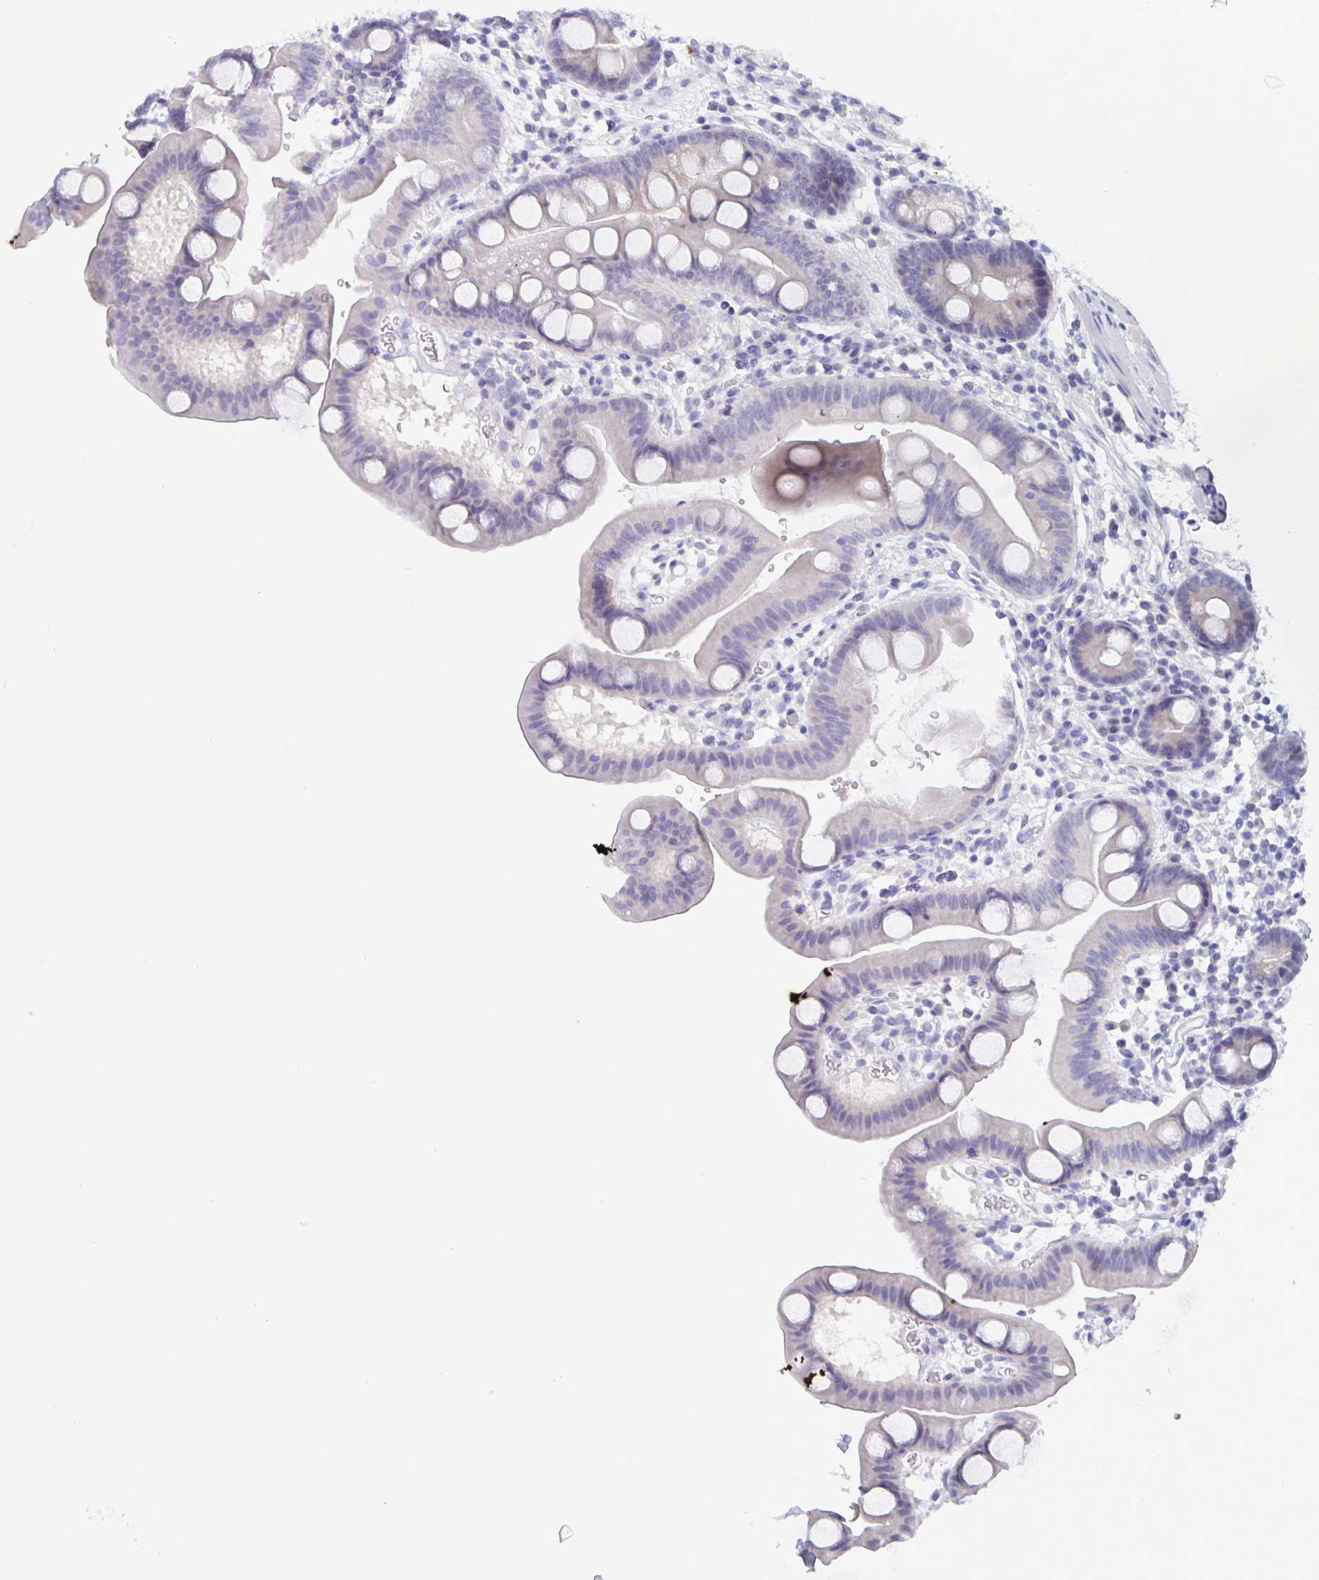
{"staining": {"intensity": "negative", "quantity": "none", "location": "none"}, "tissue": "duodenum", "cell_type": "Glandular cells", "image_type": "normal", "snomed": [{"axis": "morphology", "description": "Normal tissue, NOS"}, {"axis": "topography", "description": "Duodenum"}], "caption": "A high-resolution micrograph shows immunohistochemistry (IHC) staining of normal duodenum, which displays no significant expression in glandular cells.", "gene": "ERMN", "patient": {"sex": "male", "age": 59}}